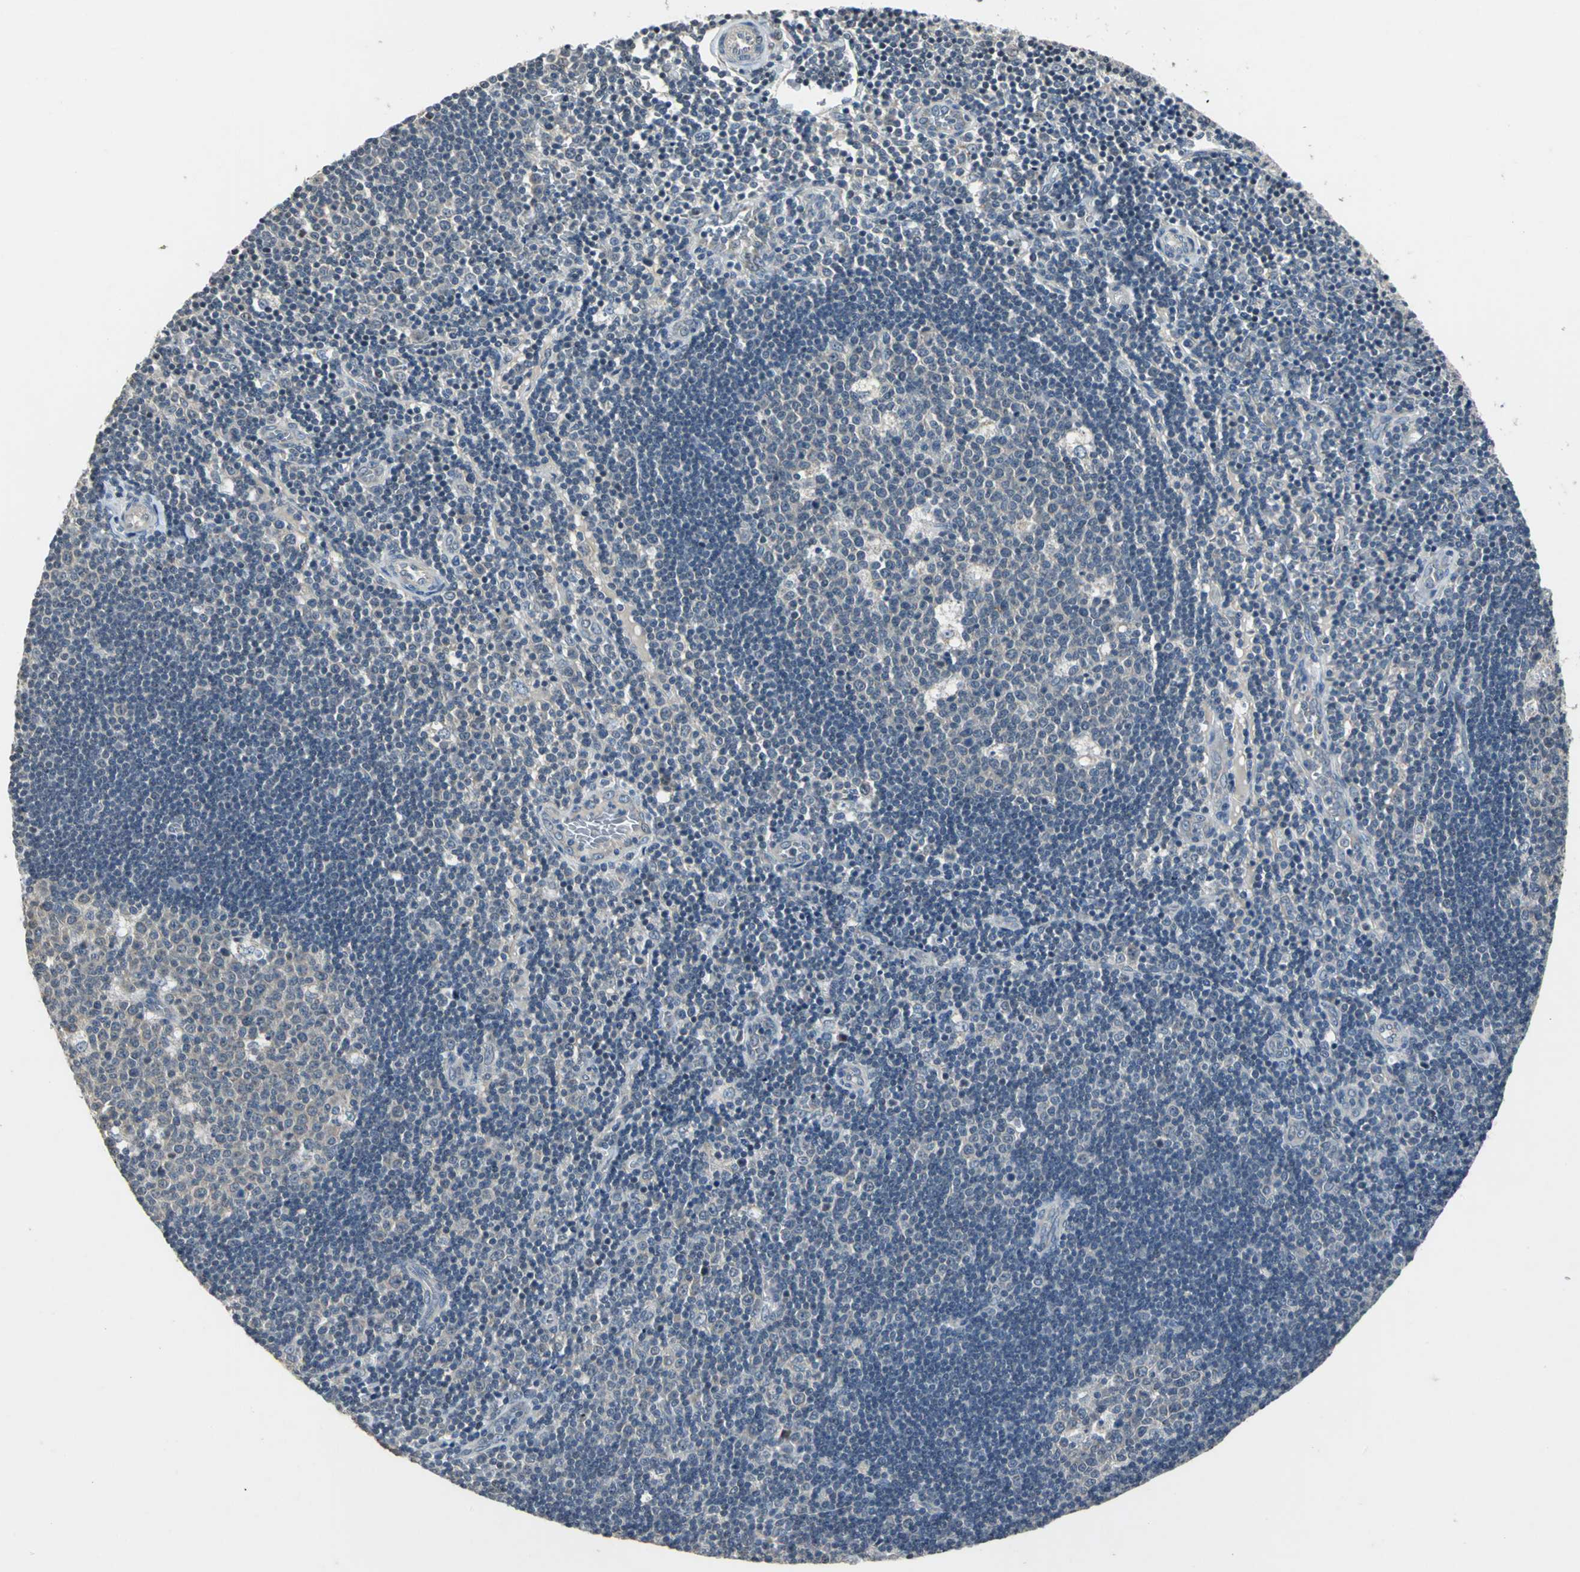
{"staining": {"intensity": "weak", "quantity": "<25%", "location": "cytoplasmic/membranous"}, "tissue": "lymph node", "cell_type": "Germinal center cells", "image_type": "normal", "snomed": [{"axis": "morphology", "description": "Normal tissue, NOS"}, {"axis": "topography", "description": "Lymph node"}, {"axis": "topography", "description": "Salivary gland"}], "caption": "An IHC micrograph of normal lymph node is shown. There is no staining in germinal center cells of lymph node.", "gene": "JADE3", "patient": {"sex": "male", "age": 8}}